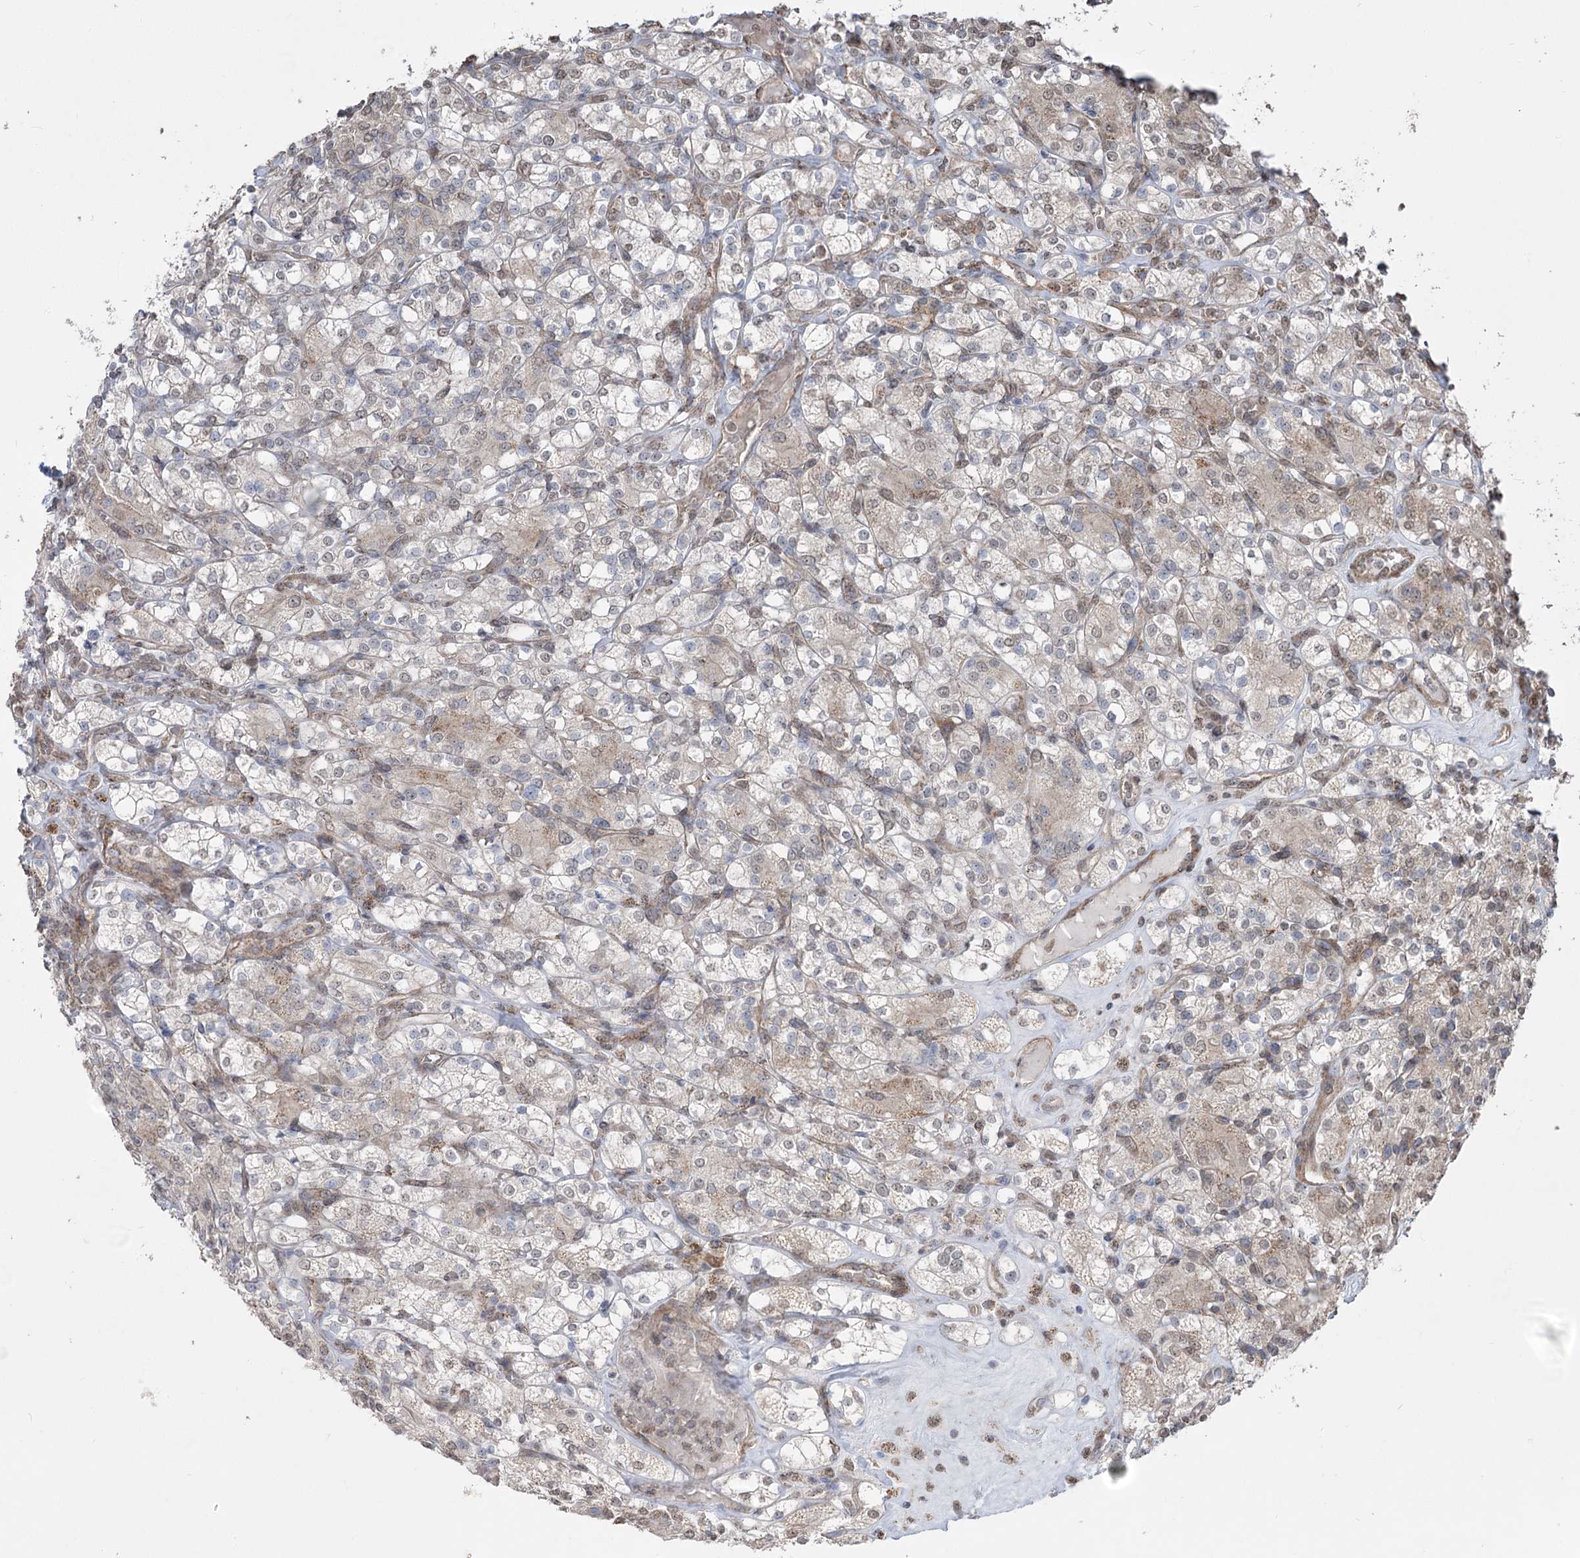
{"staining": {"intensity": "weak", "quantity": "<25%", "location": "cytoplasmic/membranous,nuclear"}, "tissue": "renal cancer", "cell_type": "Tumor cells", "image_type": "cancer", "snomed": [{"axis": "morphology", "description": "Adenocarcinoma, NOS"}, {"axis": "topography", "description": "Kidney"}], "caption": "Immunohistochemistry (IHC) micrograph of neoplastic tissue: renal cancer stained with DAB (3,3'-diaminobenzidine) displays no significant protein positivity in tumor cells.", "gene": "ZSCAN23", "patient": {"sex": "male", "age": 77}}